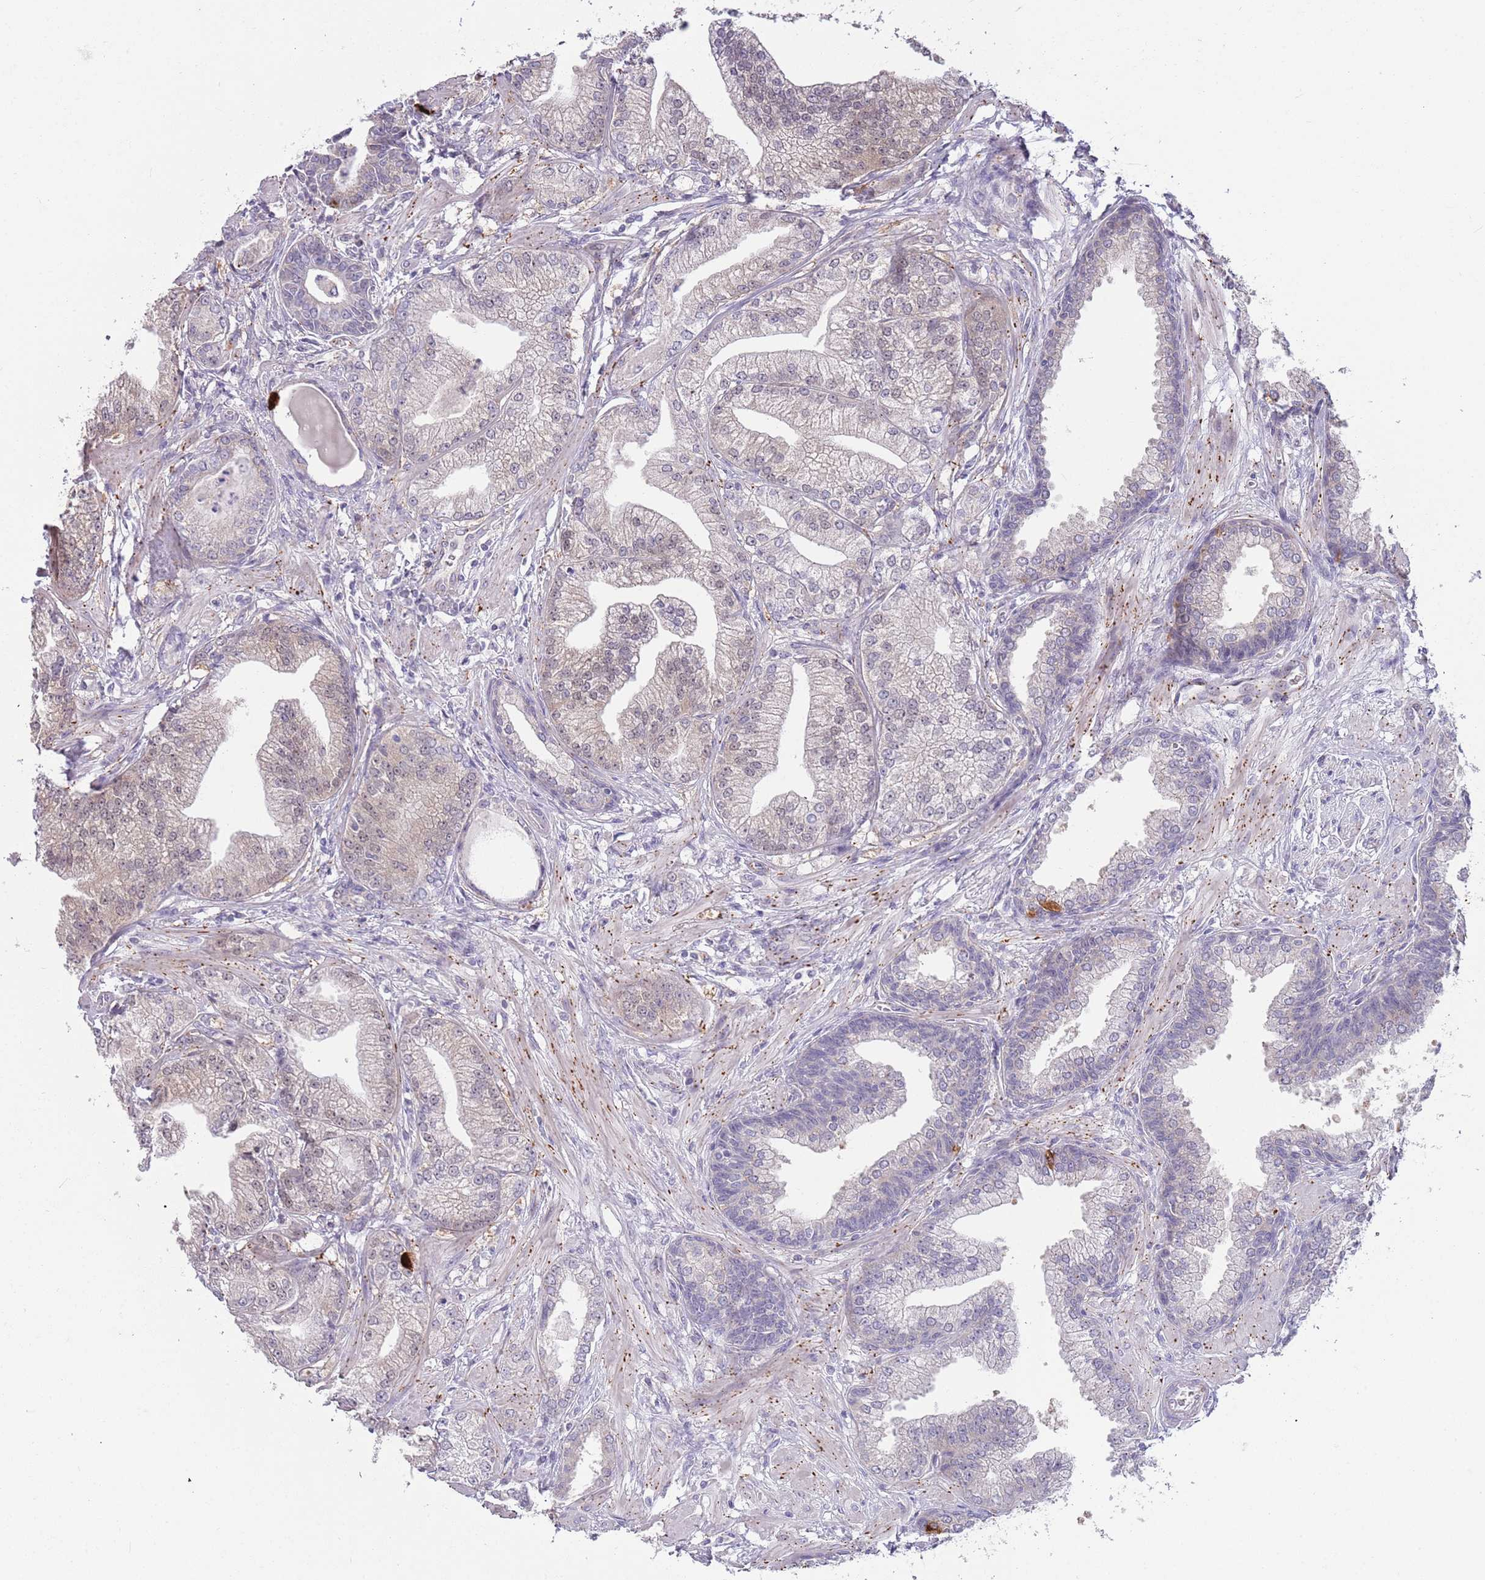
{"staining": {"intensity": "negative", "quantity": "none", "location": "none"}, "tissue": "prostate cancer", "cell_type": "Tumor cells", "image_type": "cancer", "snomed": [{"axis": "morphology", "description": "Adenocarcinoma, Low grade"}, {"axis": "topography", "description": "Prostate"}], "caption": "Tumor cells show no significant staining in prostate adenocarcinoma (low-grade).", "gene": "LDHD", "patient": {"sex": "male", "age": 55}}